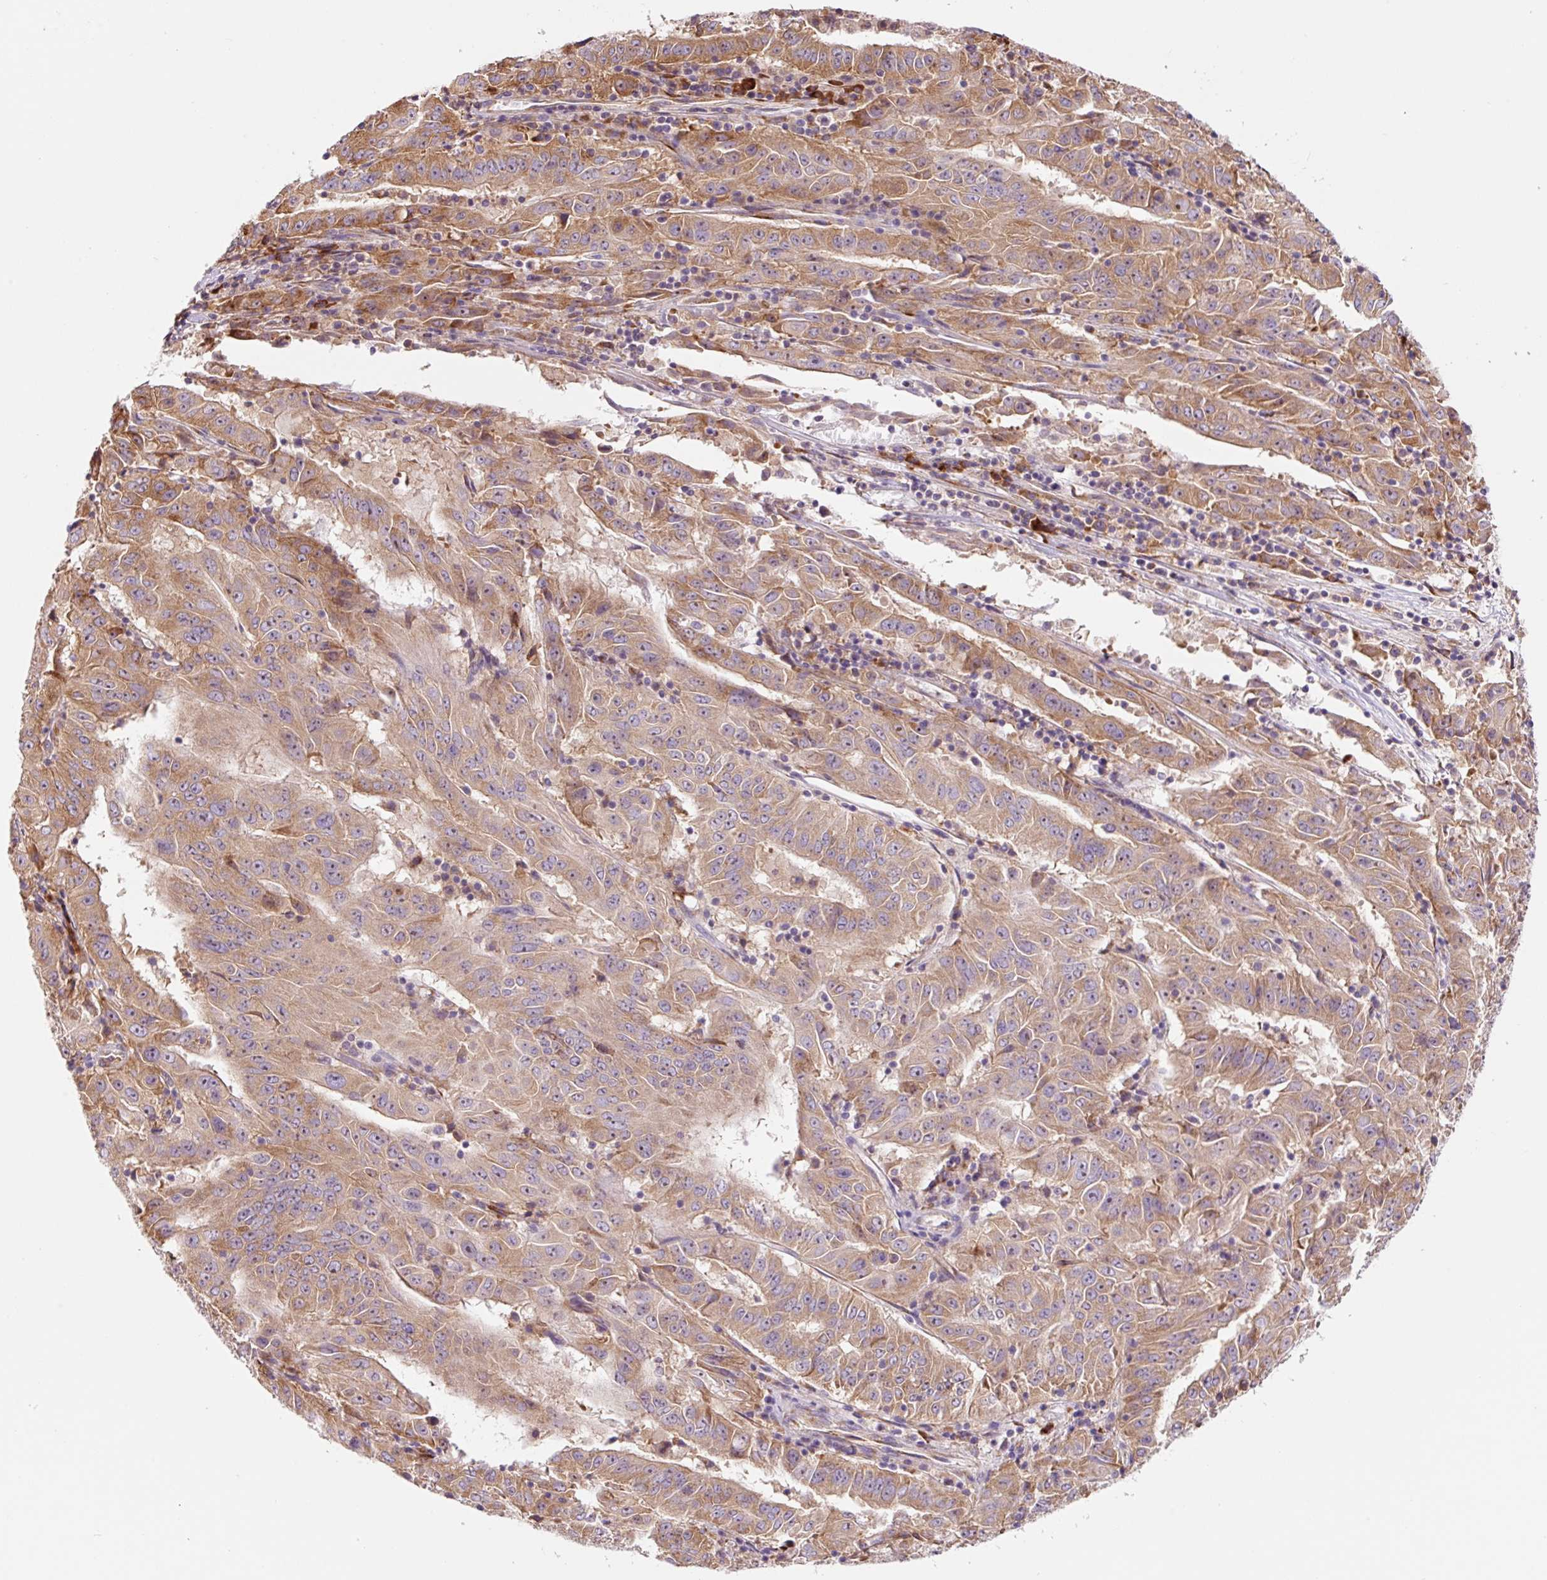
{"staining": {"intensity": "moderate", "quantity": ">75%", "location": "cytoplasmic/membranous"}, "tissue": "pancreatic cancer", "cell_type": "Tumor cells", "image_type": "cancer", "snomed": [{"axis": "morphology", "description": "Adenocarcinoma, NOS"}, {"axis": "topography", "description": "Pancreas"}], "caption": "Moderate cytoplasmic/membranous expression is present in approximately >75% of tumor cells in pancreatic cancer (adenocarcinoma). (Brightfield microscopy of DAB IHC at high magnification).", "gene": "RPL41", "patient": {"sex": "male", "age": 63}}